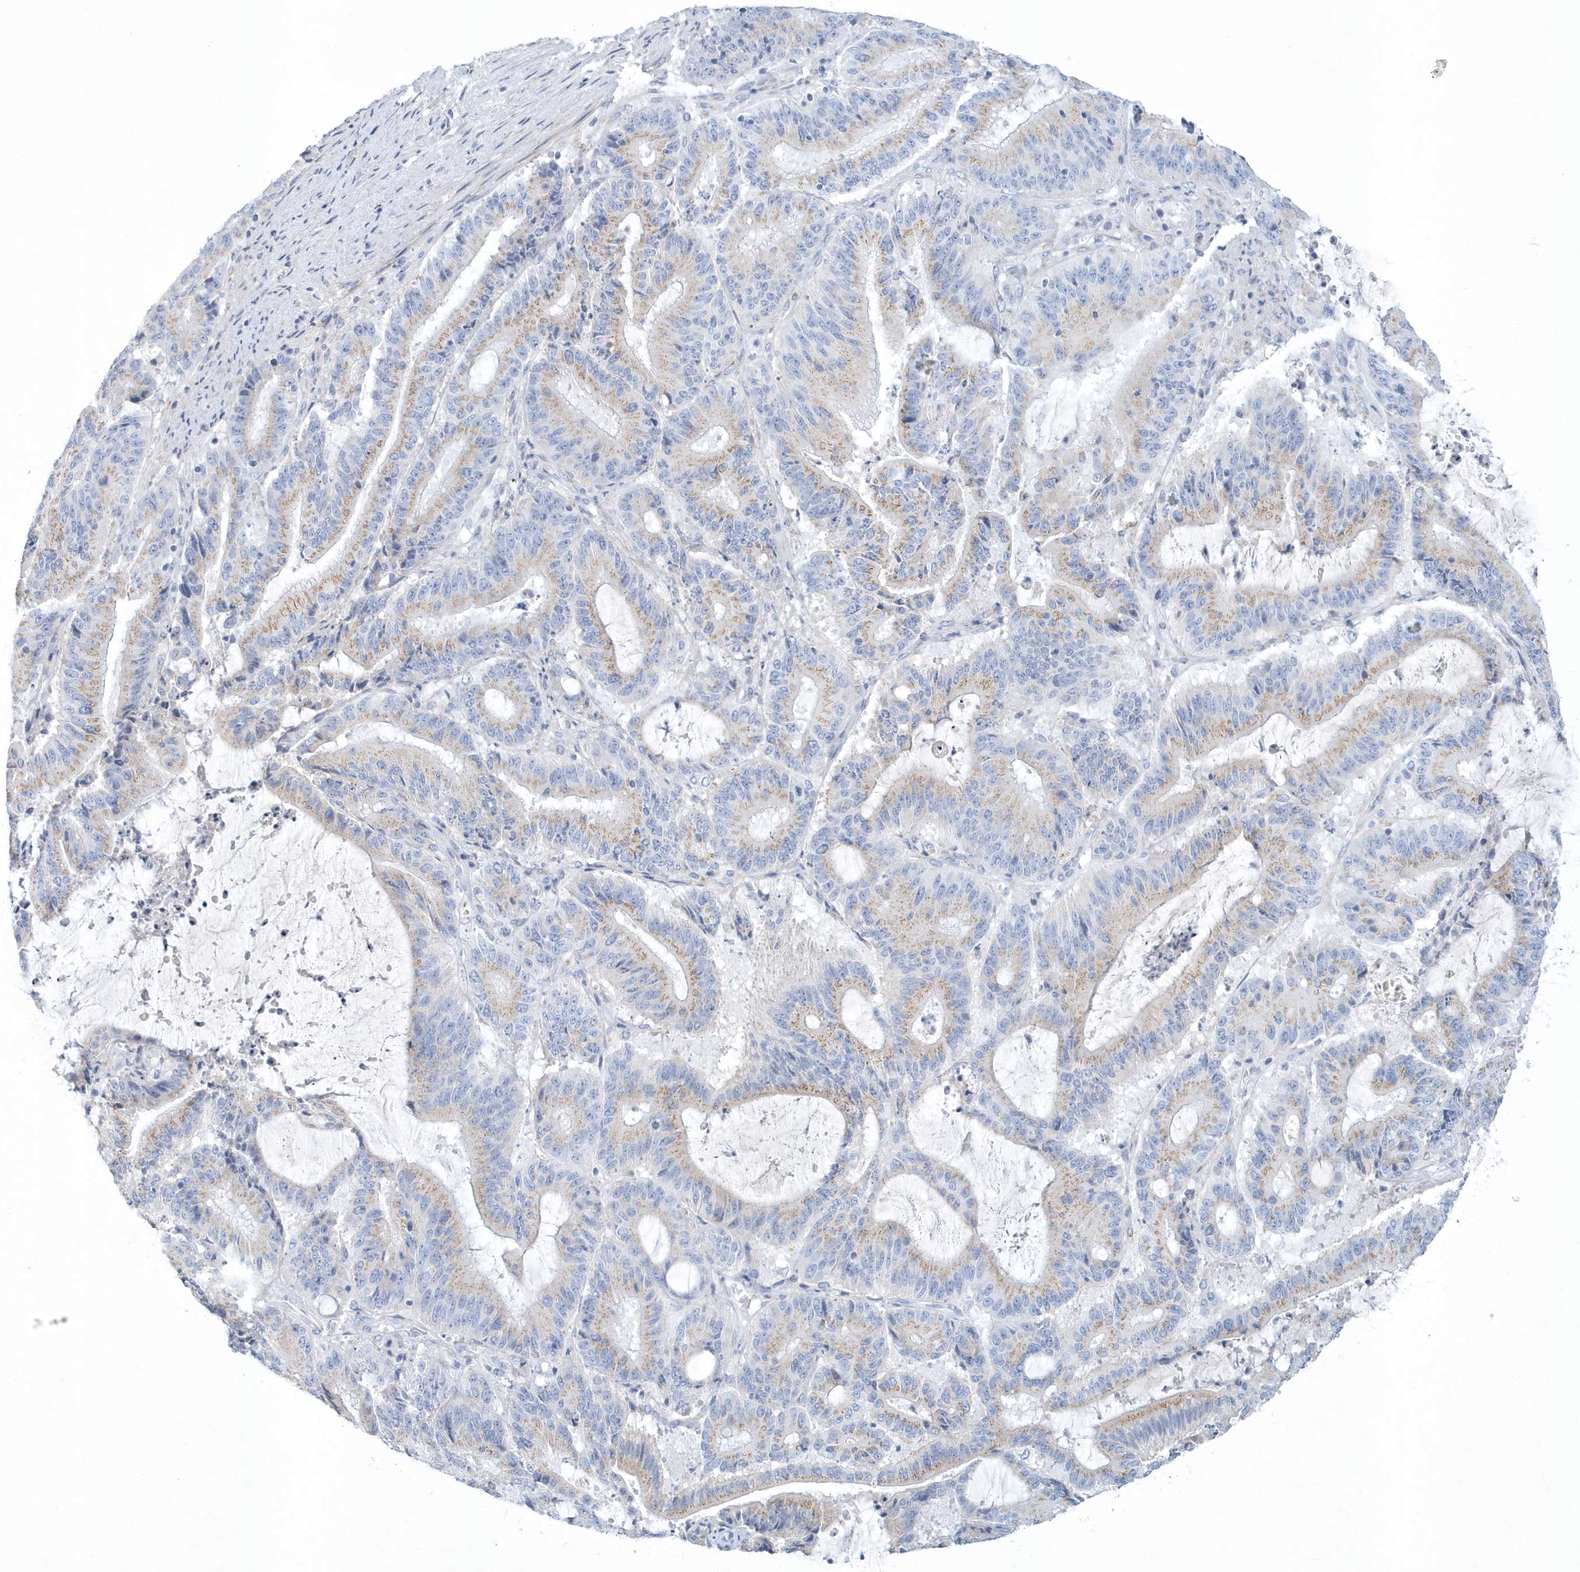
{"staining": {"intensity": "weak", "quantity": ">75%", "location": "cytoplasmic/membranous"}, "tissue": "liver cancer", "cell_type": "Tumor cells", "image_type": "cancer", "snomed": [{"axis": "morphology", "description": "Normal tissue, NOS"}, {"axis": "morphology", "description": "Cholangiocarcinoma"}, {"axis": "topography", "description": "Liver"}, {"axis": "topography", "description": "Peripheral nerve tissue"}], "caption": "DAB (3,3'-diaminobenzidine) immunohistochemical staining of human cholangiocarcinoma (liver) shows weak cytoplasmic/membranous protein expression in approximately >75% of tumor cells.", "gene": "SPATA18", "patient": {"sex": "female", "age": 73}}